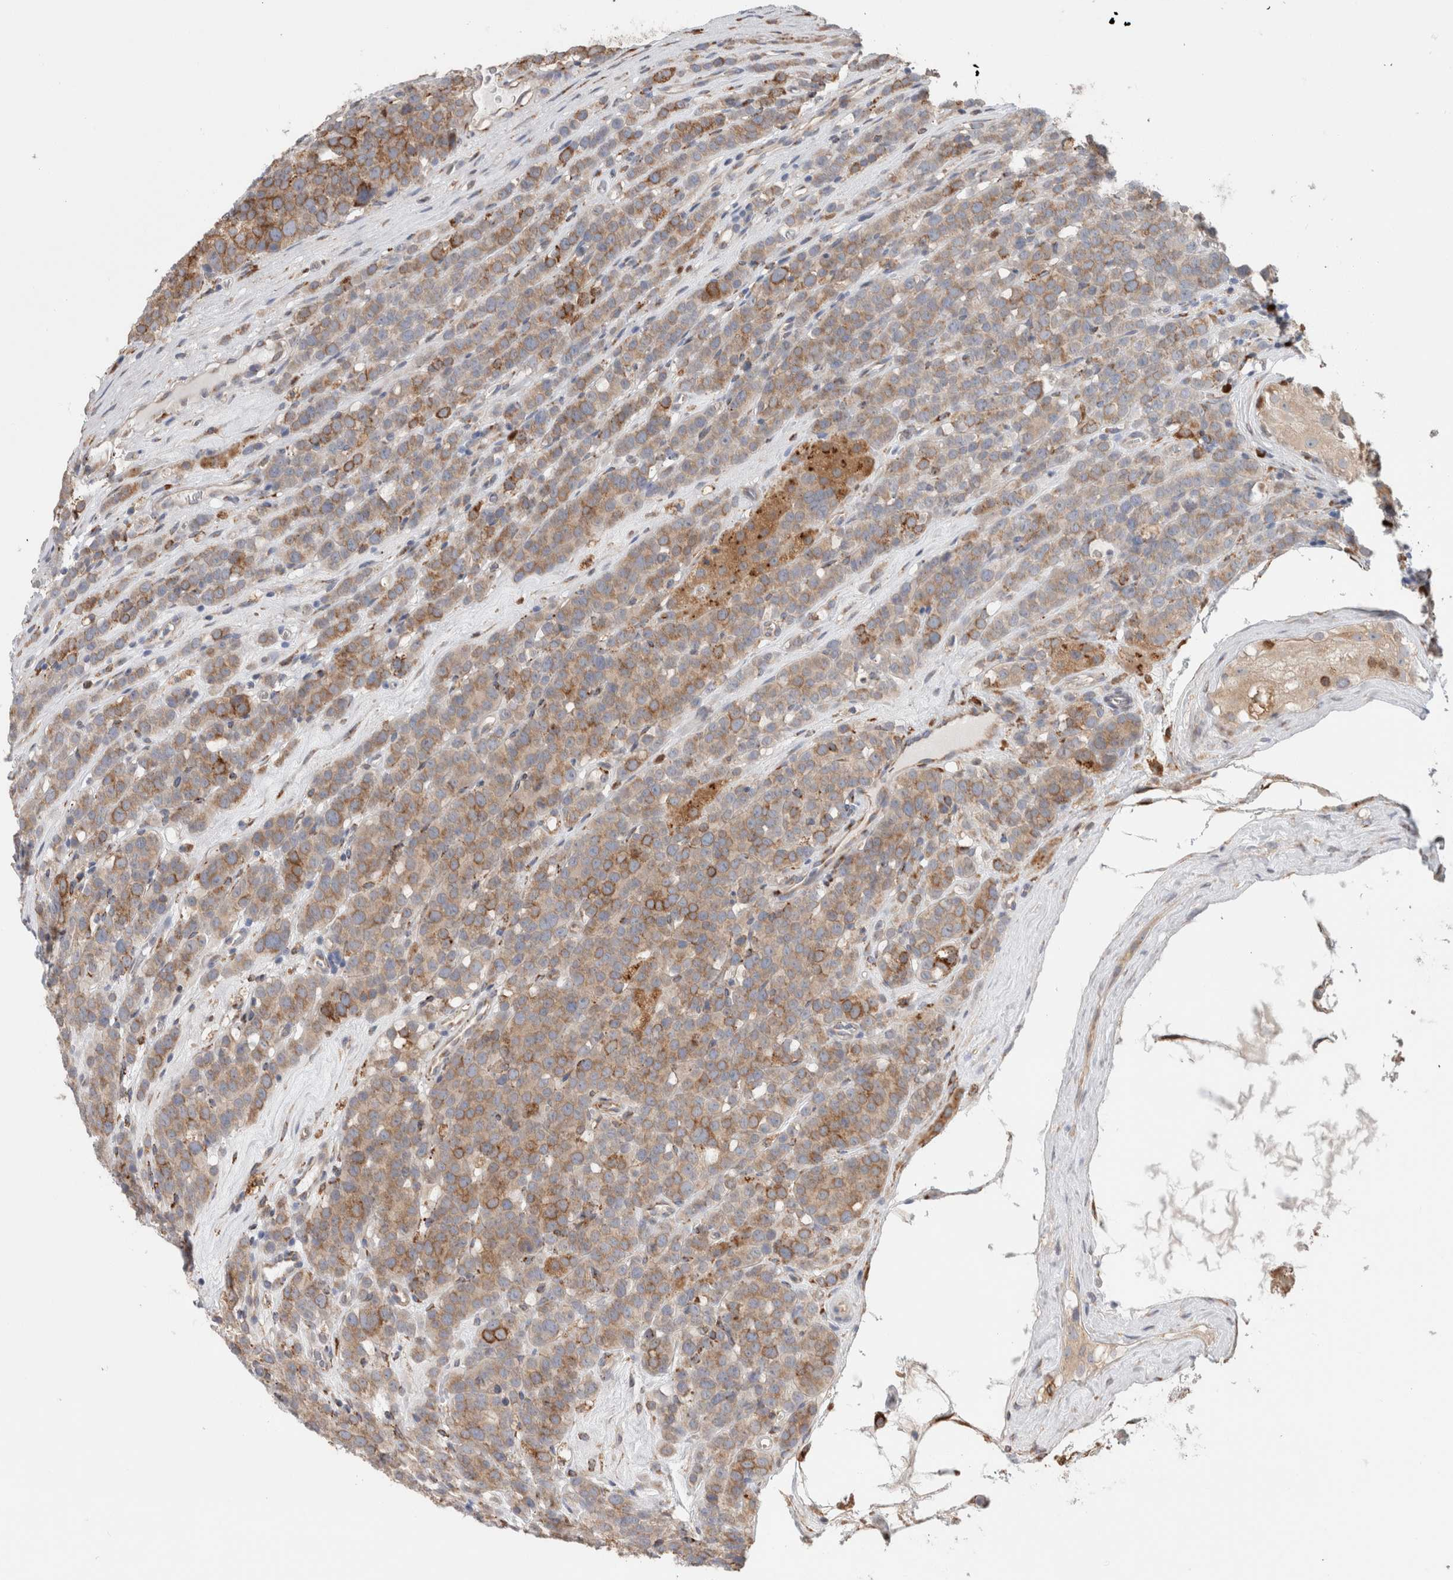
{"staining": {"intensity": "moderate", "quantity": "25%-75%", "location": "cytoplasmic/membranous"}, "tissue": "testis cancer", "cell_type": "Tumor cells", "image_type": "cancer", "snomed": [{"axis": "morphology", "description": "Seminoma, NOS"}, {"axis": "topography", "description": "Testis"}], "caption": "Testis cancer stained with DAB IHC reveals medium levels of moderate cytoplasmic/membranous positivity in about 25%-75% of tumor cells.", "gene": "P4HA1", "patient": {"sex": "male", "age": 71}}